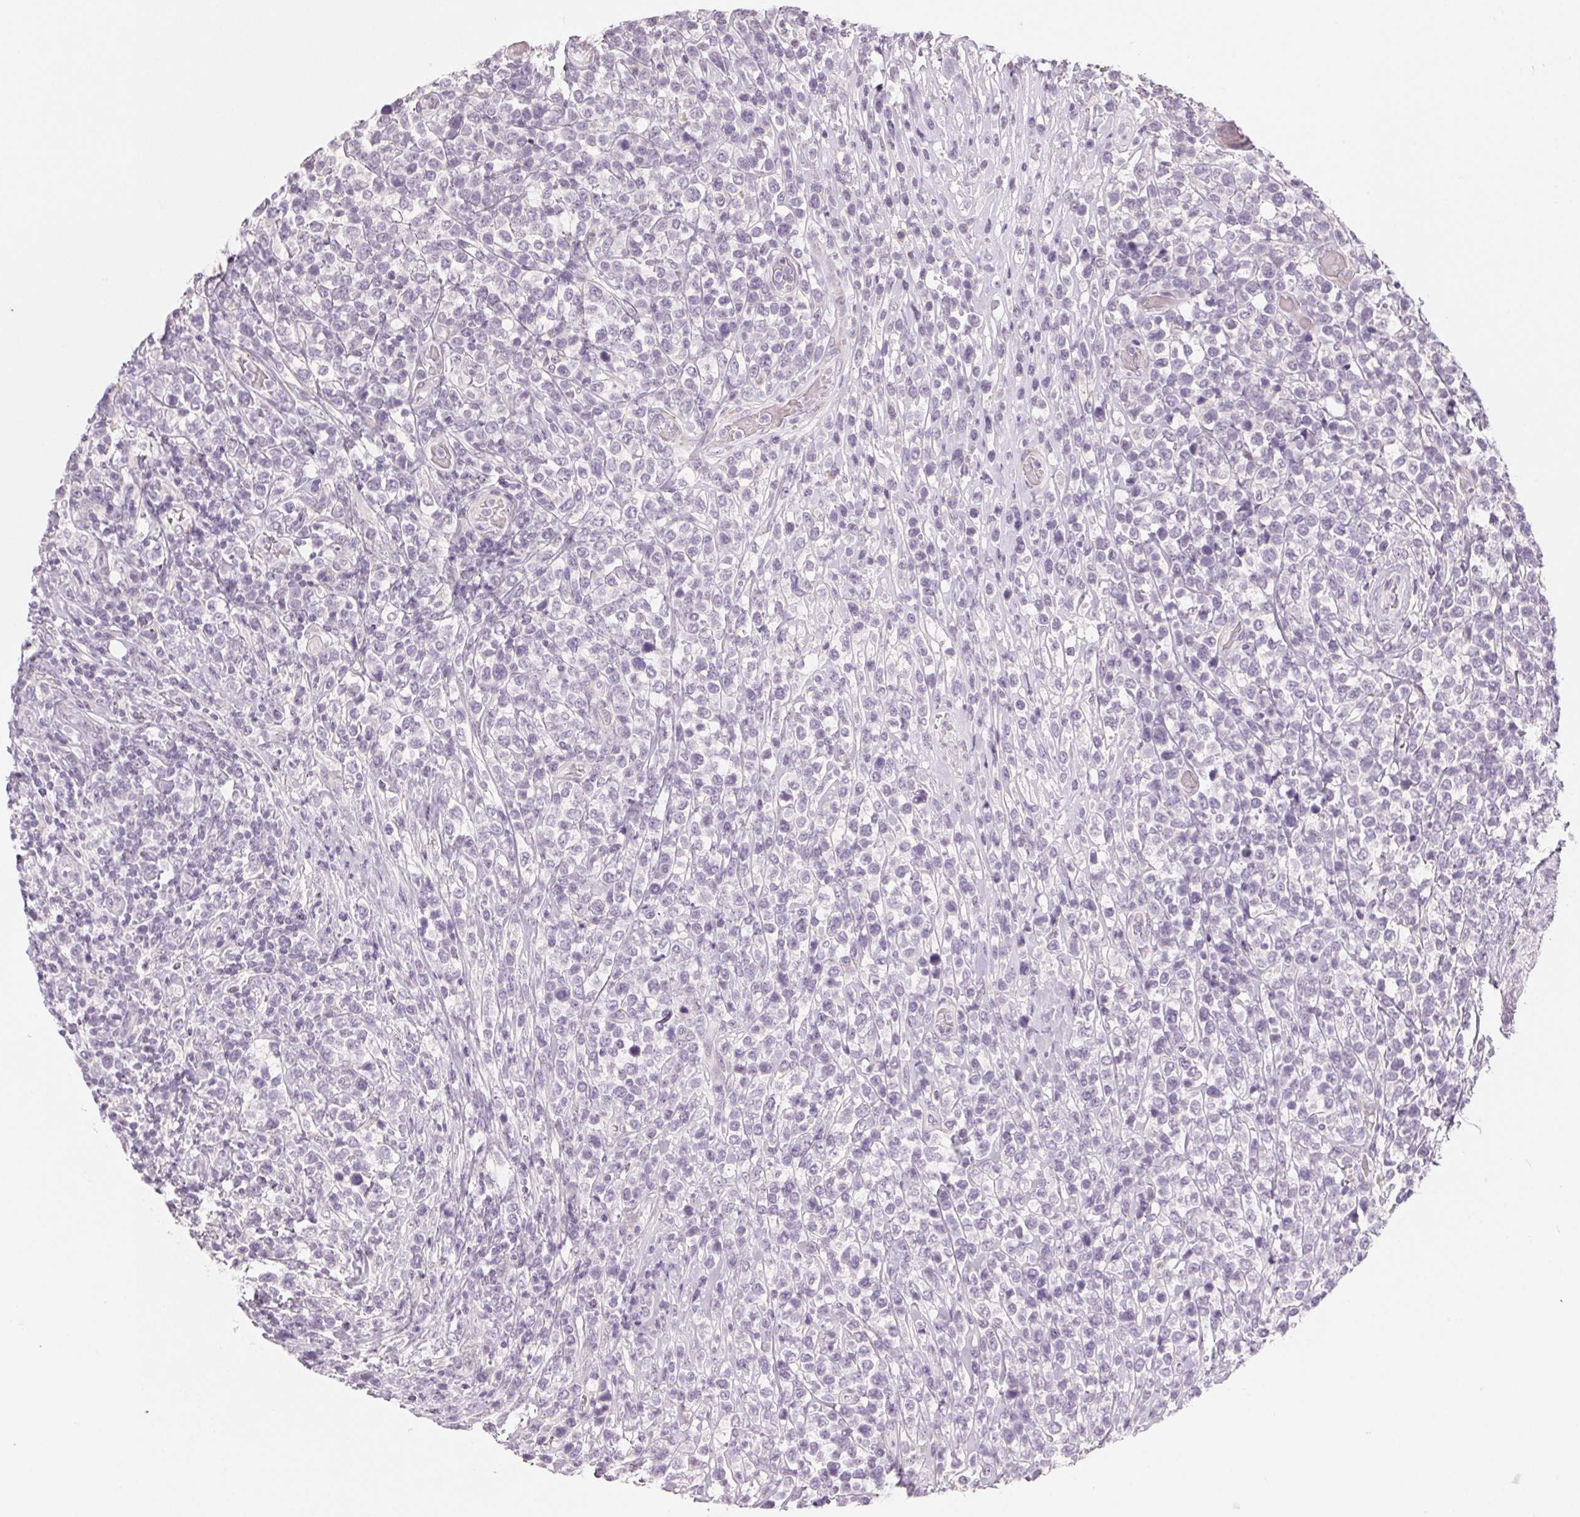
{"staining": {"intensity": "negative", "quantity": "none", "location": "none"}, "tissue": "lymphoma", "cell_type": "Tumor cells", "image_type": "cancer", "snomed": [{"axis": "morphology", "description": "Malignant lymphoma, non-Hodgkin's type, High grade"}, {"axis": "topography", "description": "Soft tissue"}], "caption": "Tumor cells are negative for protein expression in human malignant lymphoma, non-Hodgkin's type (high-grade).", "gene": "DNAJC6", "patient": {"sex": "female", "age": 56}}